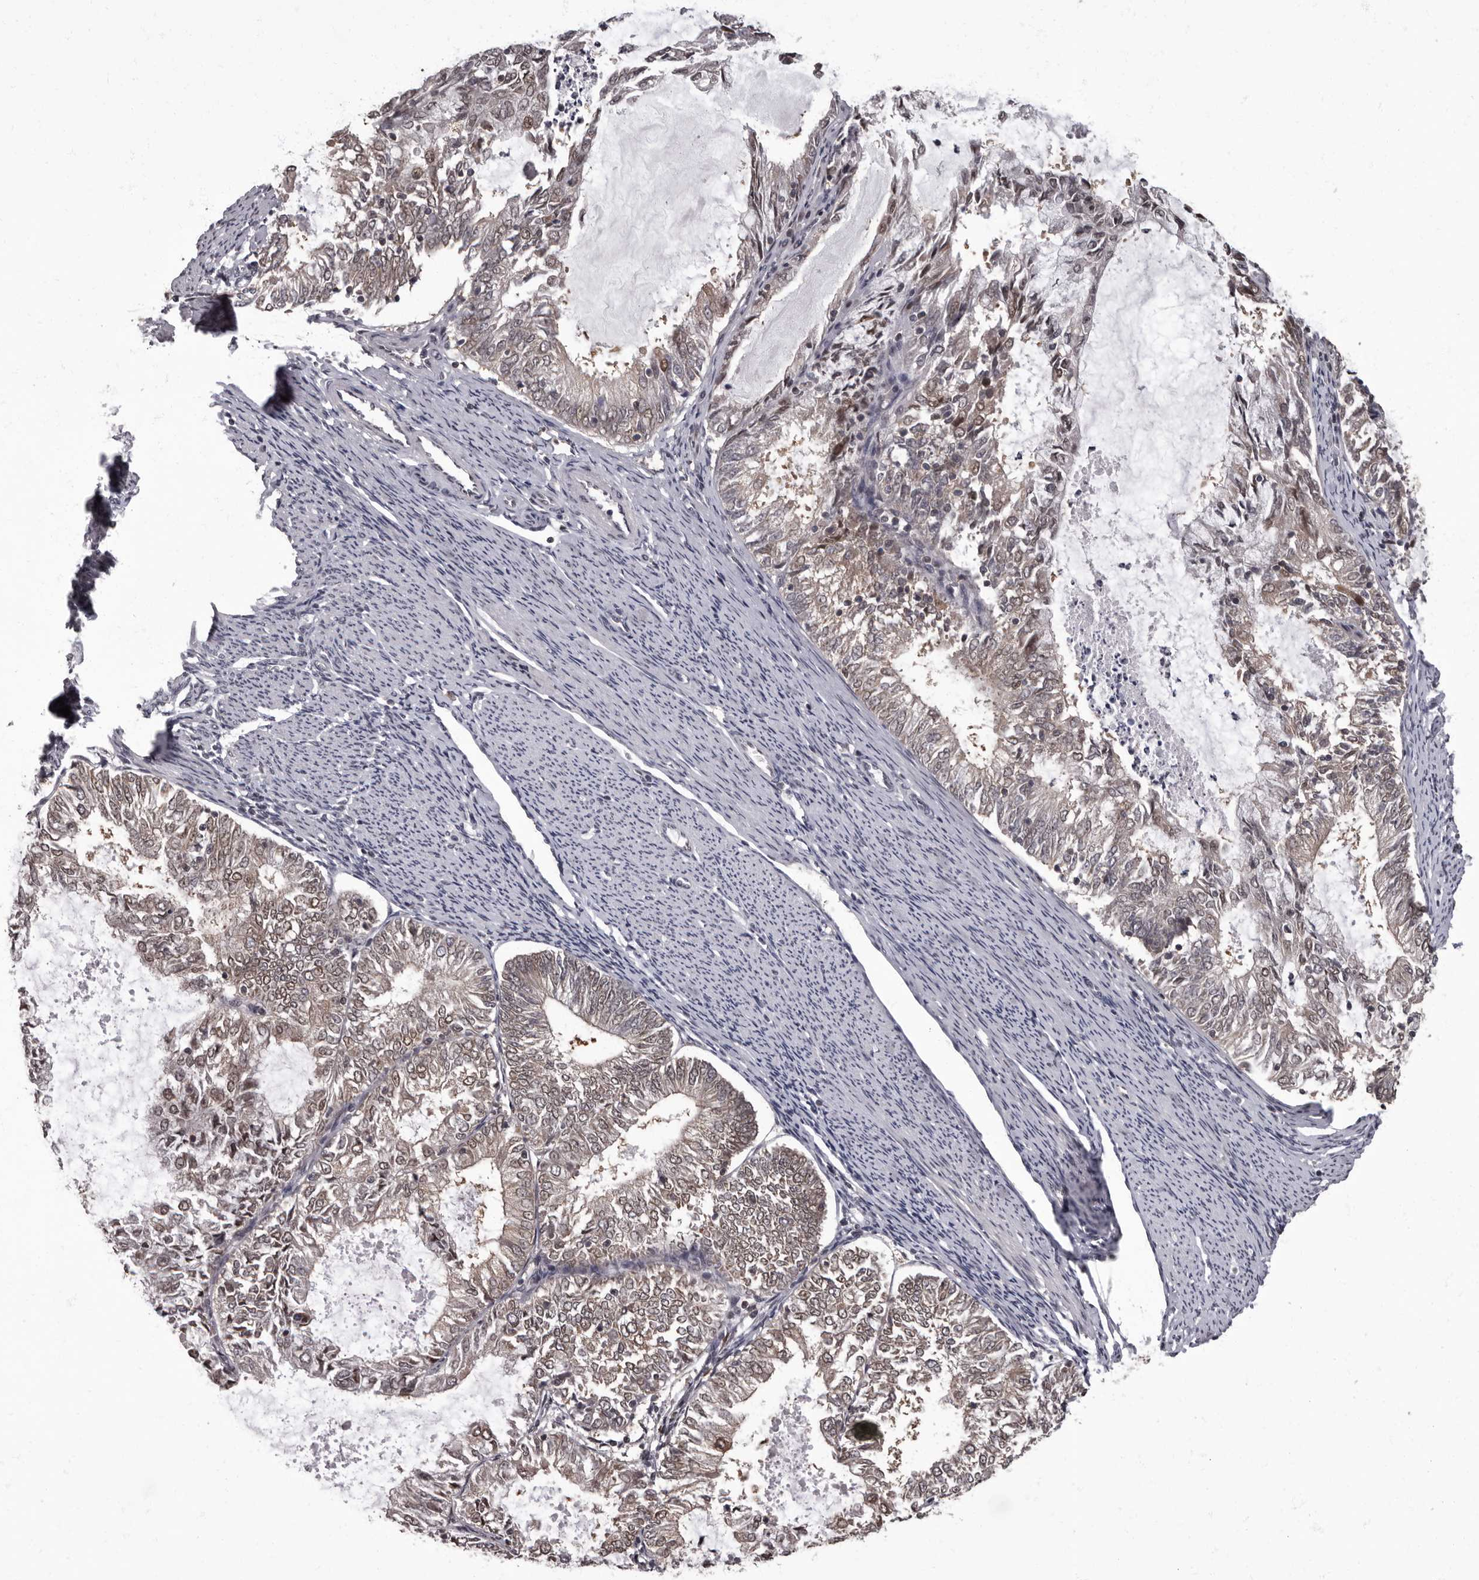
{"staining": {"intensity": "weak", "quantity": ">75%", "location": "cytoplasmic/membranous,nuclear"}, "tissue": "endometrial cancer", "cell_type": "Tumor cells", "image_type": "cancer", "snomed": [{"axis": "morphology", "description": "Adenocarcinoma, NOS"}, {"axis": "topography", "description": "Endometrium"}], "caption": "Endometrial cancer stained with DAB immunohistochemistry reveals low levels of weak cytoplasmic/membranous and nuclear positivity in approximately >75% of tumor cells.", "gene": "C1orf50", "patient": {"sex": "female", "age": 57}}